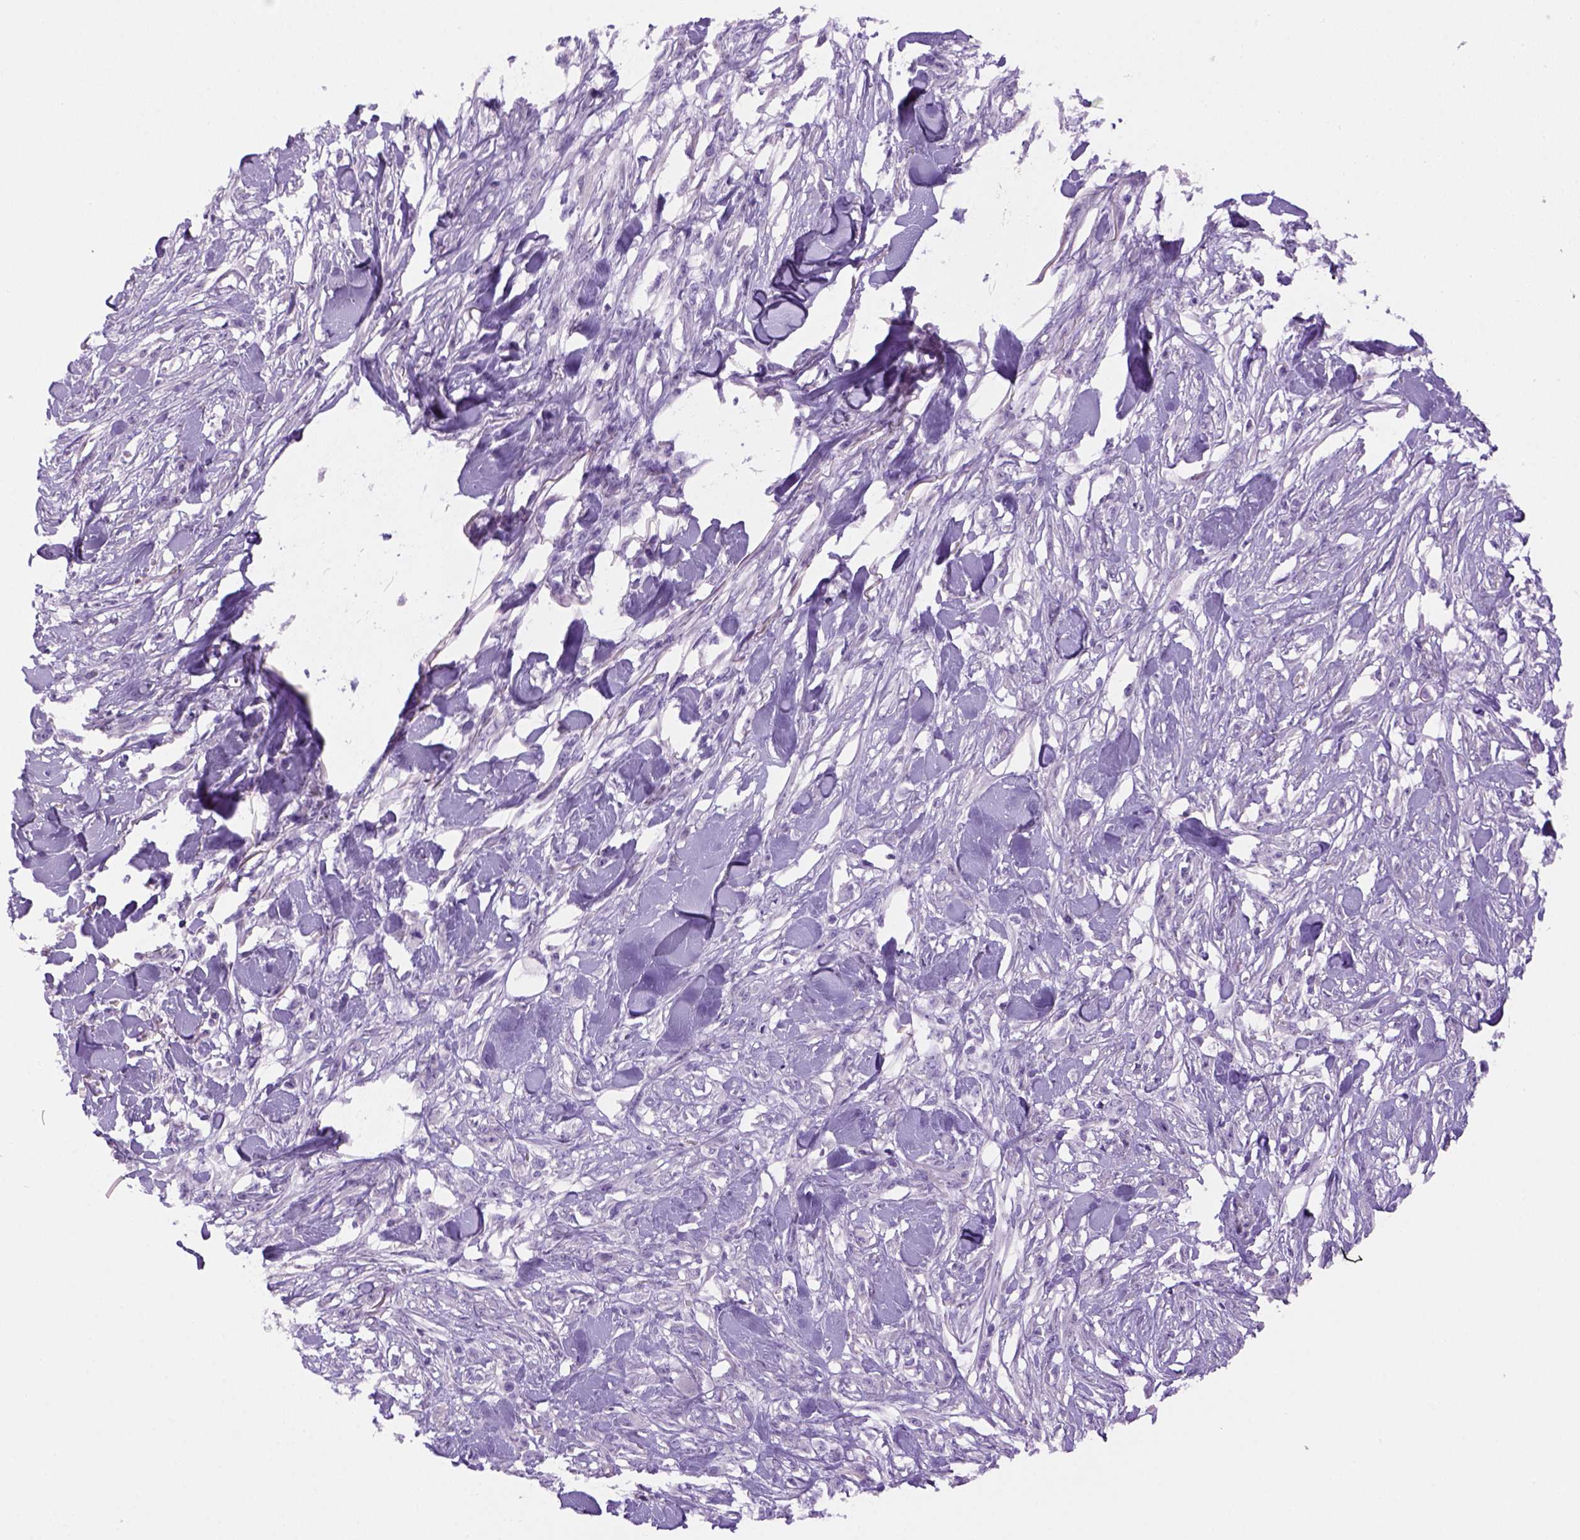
{"staining": {"intensity": "negative", "quantity": "none", "location": "none"}, "tissue": "skin cancer", "cell_type": "Tumor cells", "image_type": "cancer", "snomed": [{"axis": "morphology", "description": "Squamous cell carcinoma, NOS"}, {"axis": "topography", "description": "Skin"}], "caption": "Skin squamous cell carcinoma stained for a protein using immunohistochemistry (IHC) displays no positivity tumor cells.", "gene": "DNAH11", "patient": {"sex": "female", "age": 59}}